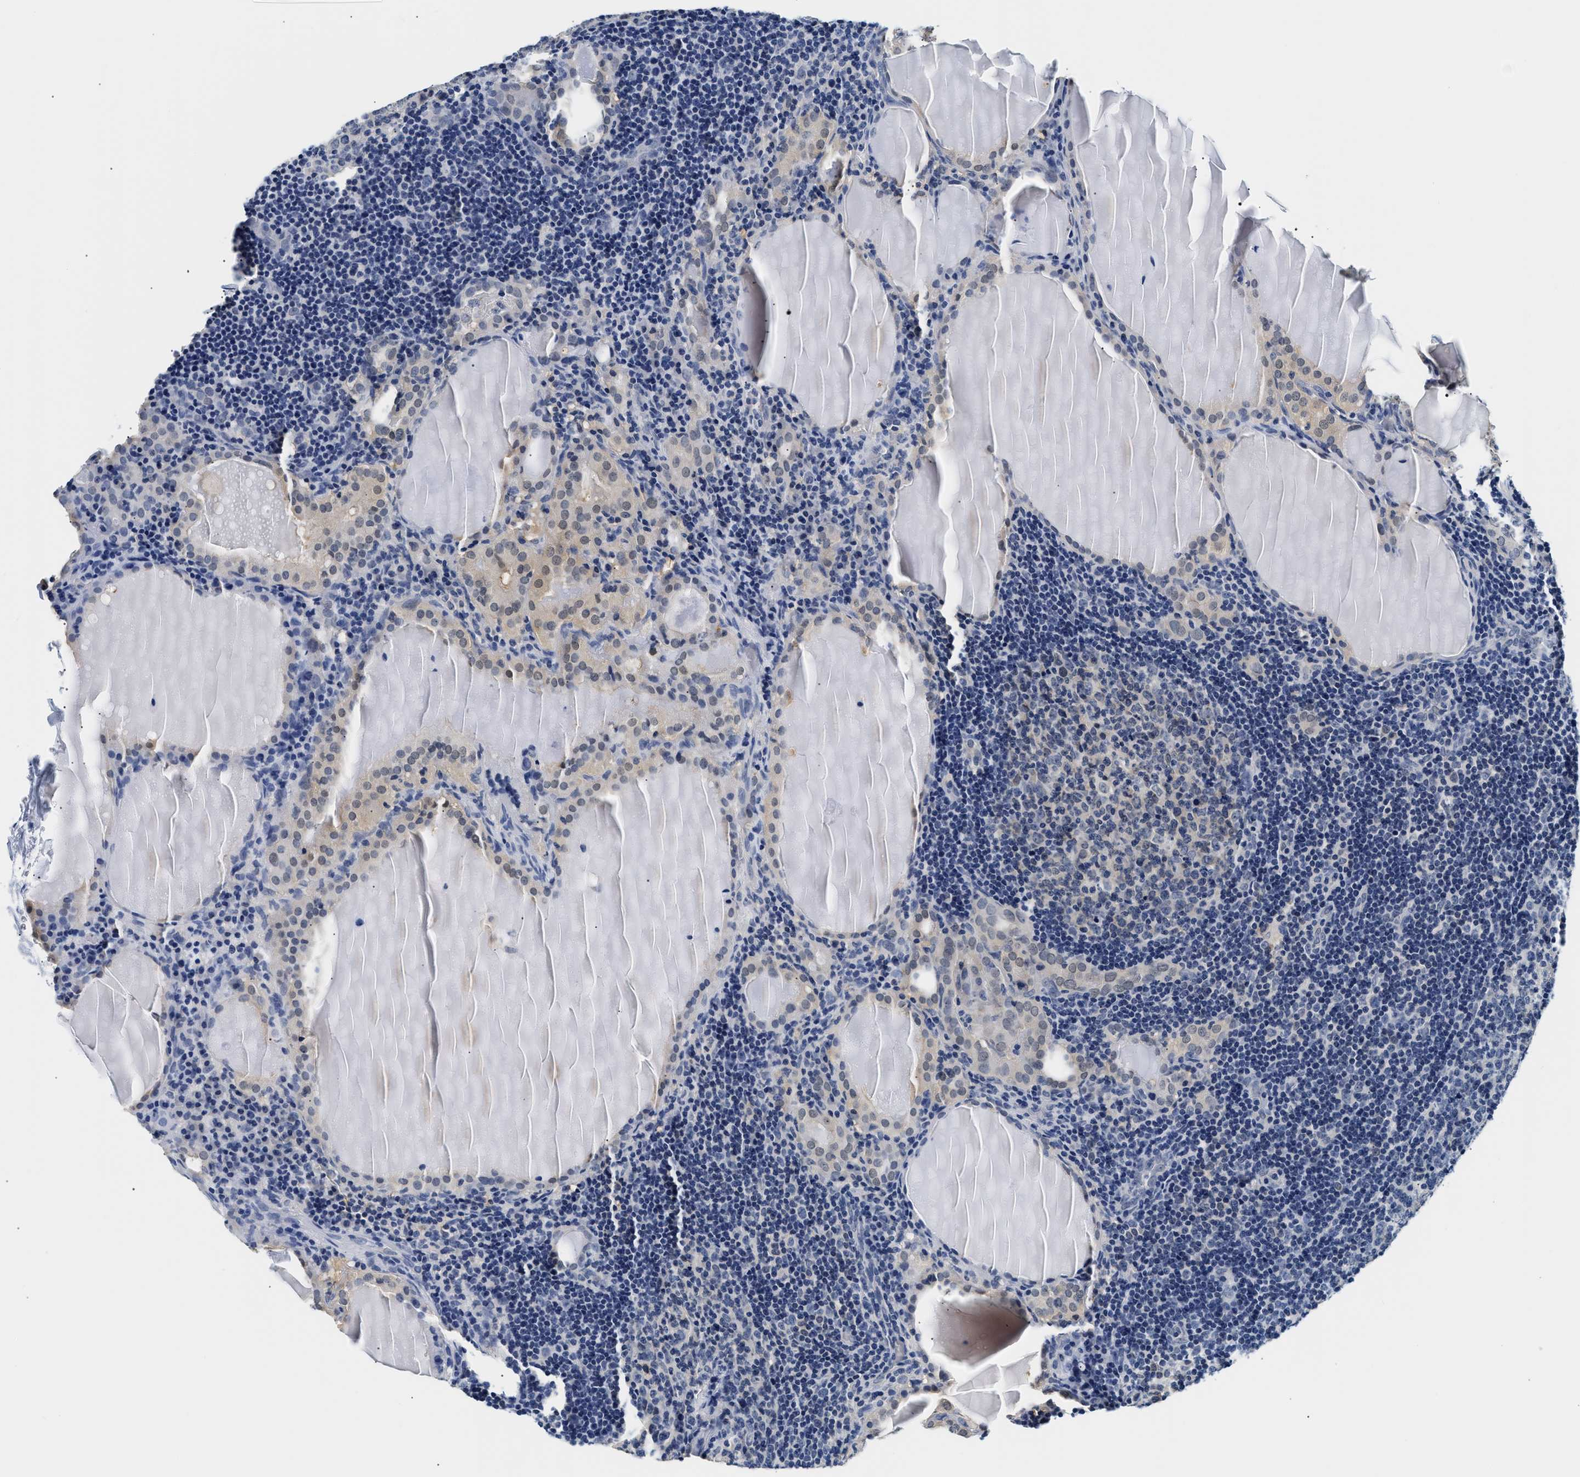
{"staining": {"intensity": "weak", "quantity": ">75%", "location": "cytoplasmic/membranous,nuclear"}, "tissue": "thyroid cancer", "cell_type": "Tumor cells", "image_type": "cancer", "snomed": [{"axis": "morphology", "description": "Papillary adenocarcinoma, NOS"}, {"axis": "topography", "description": "Thyroid gland"}], "caption": "Protein expression by immunohistochemistry reveals weak cytoplasmic/membranous and nuclear positivity in about >75% of tumor cells in thyroid cancer. The protein is shown in brown color, while the nuclei are stained blue.", "gene": "UCHL3", "patient": {"sex": "female", "age": 42}}